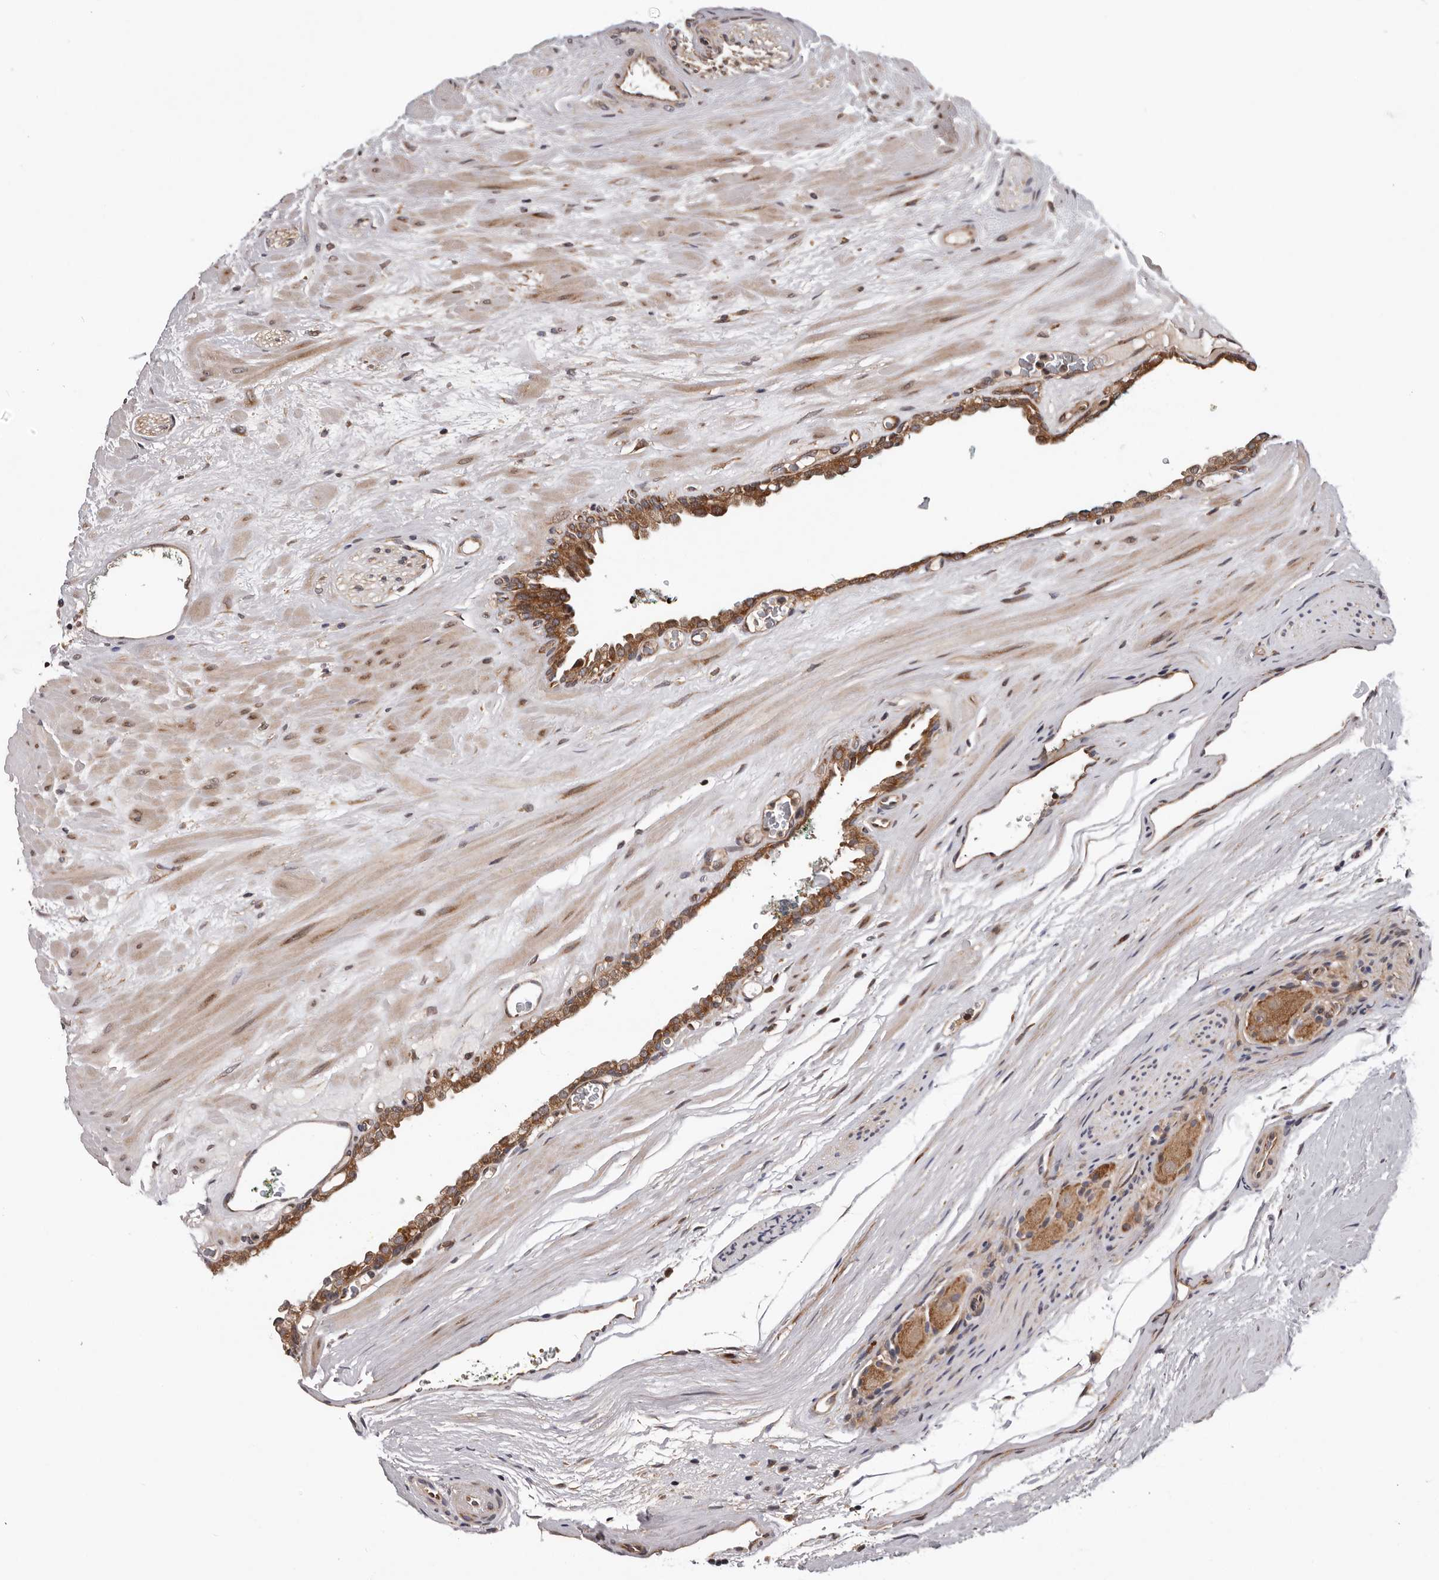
{"staining": {"intensity": "strong", "quantity": ">75%", "location": "cytoplasmic/membranous"}, "tissue": "prostate cancer", "cell_type": "Tumor cells", "image_type": "cancer", "snomed": [{"axis": "morphology", "description": "Adenocarcinoma, Medium grade"}, {"axis": "topography", "description": "Prostate"}], "caption": "High-power microscopy captured an immunohistochemistry (IHC) histopathology image of medium-grade adenocarcinoma (prostate), revealing strong cytoplasmic/membranous expression in about >75% of tumor cells.", "gene": "VPS37A", "patient": {"sex": "male", "age": 53}}